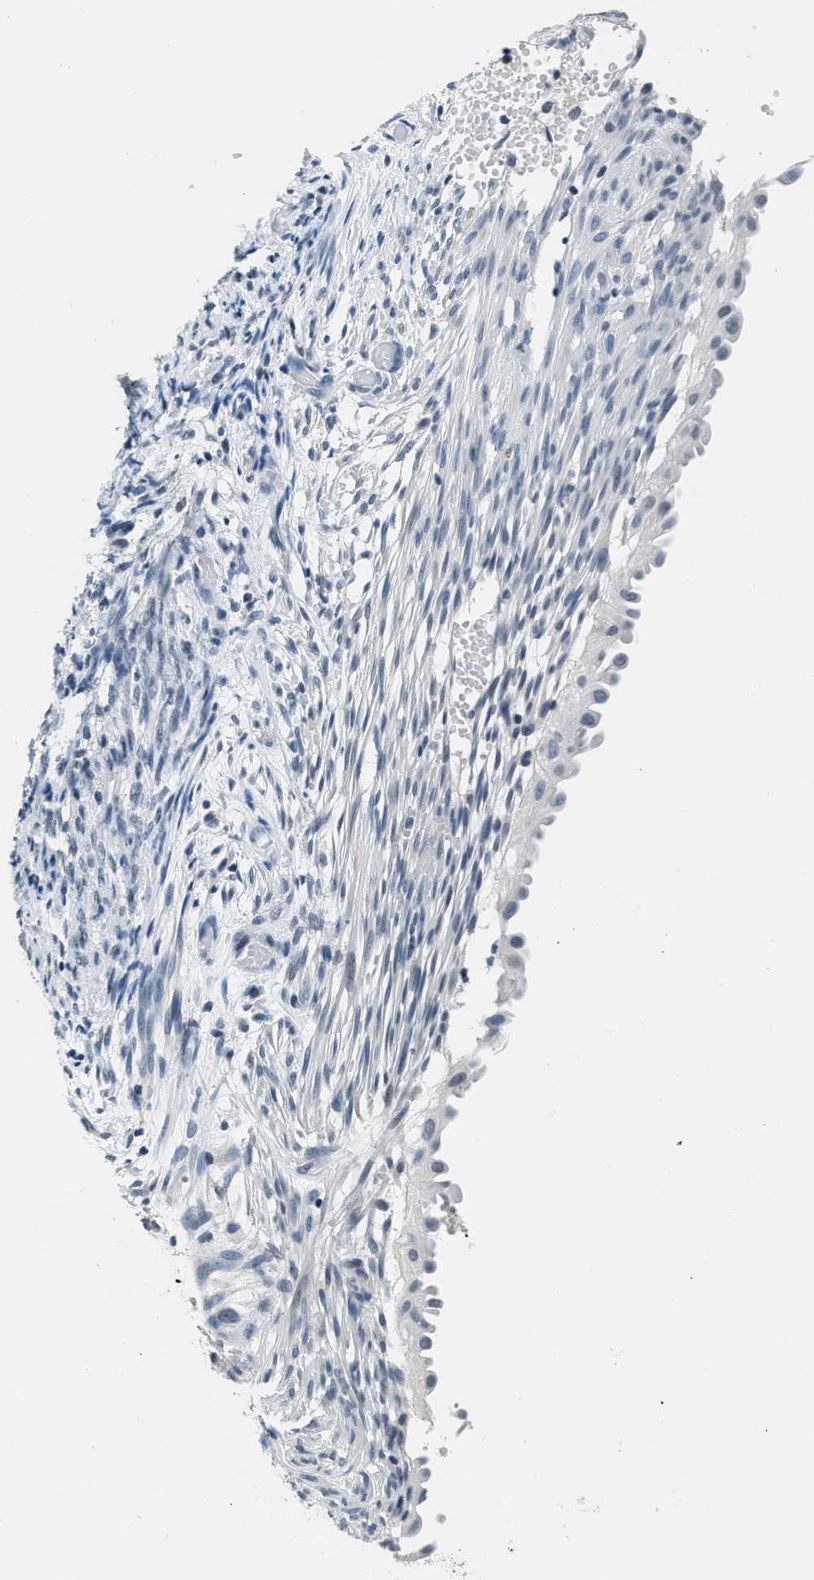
{"staining": {"intensity": "negative", "quantity": "none", "location": "none"}, "tissue": "endometrial cancer", "cell_type": "Tumor cells", "image_type": "cancer", "snomed": [{"axis": "morphology", "description": "Adenocarcinoma, NOS"}, {"axis": "topography", "description": "Endometrium"}], "caption": "Immunohistochemistry (IHC) of human adenocarcinoma (endometrial) demonstrates no staining in tumor cells.", "gene": "CA4", "patient": {"sex": "female", "age": 58}}